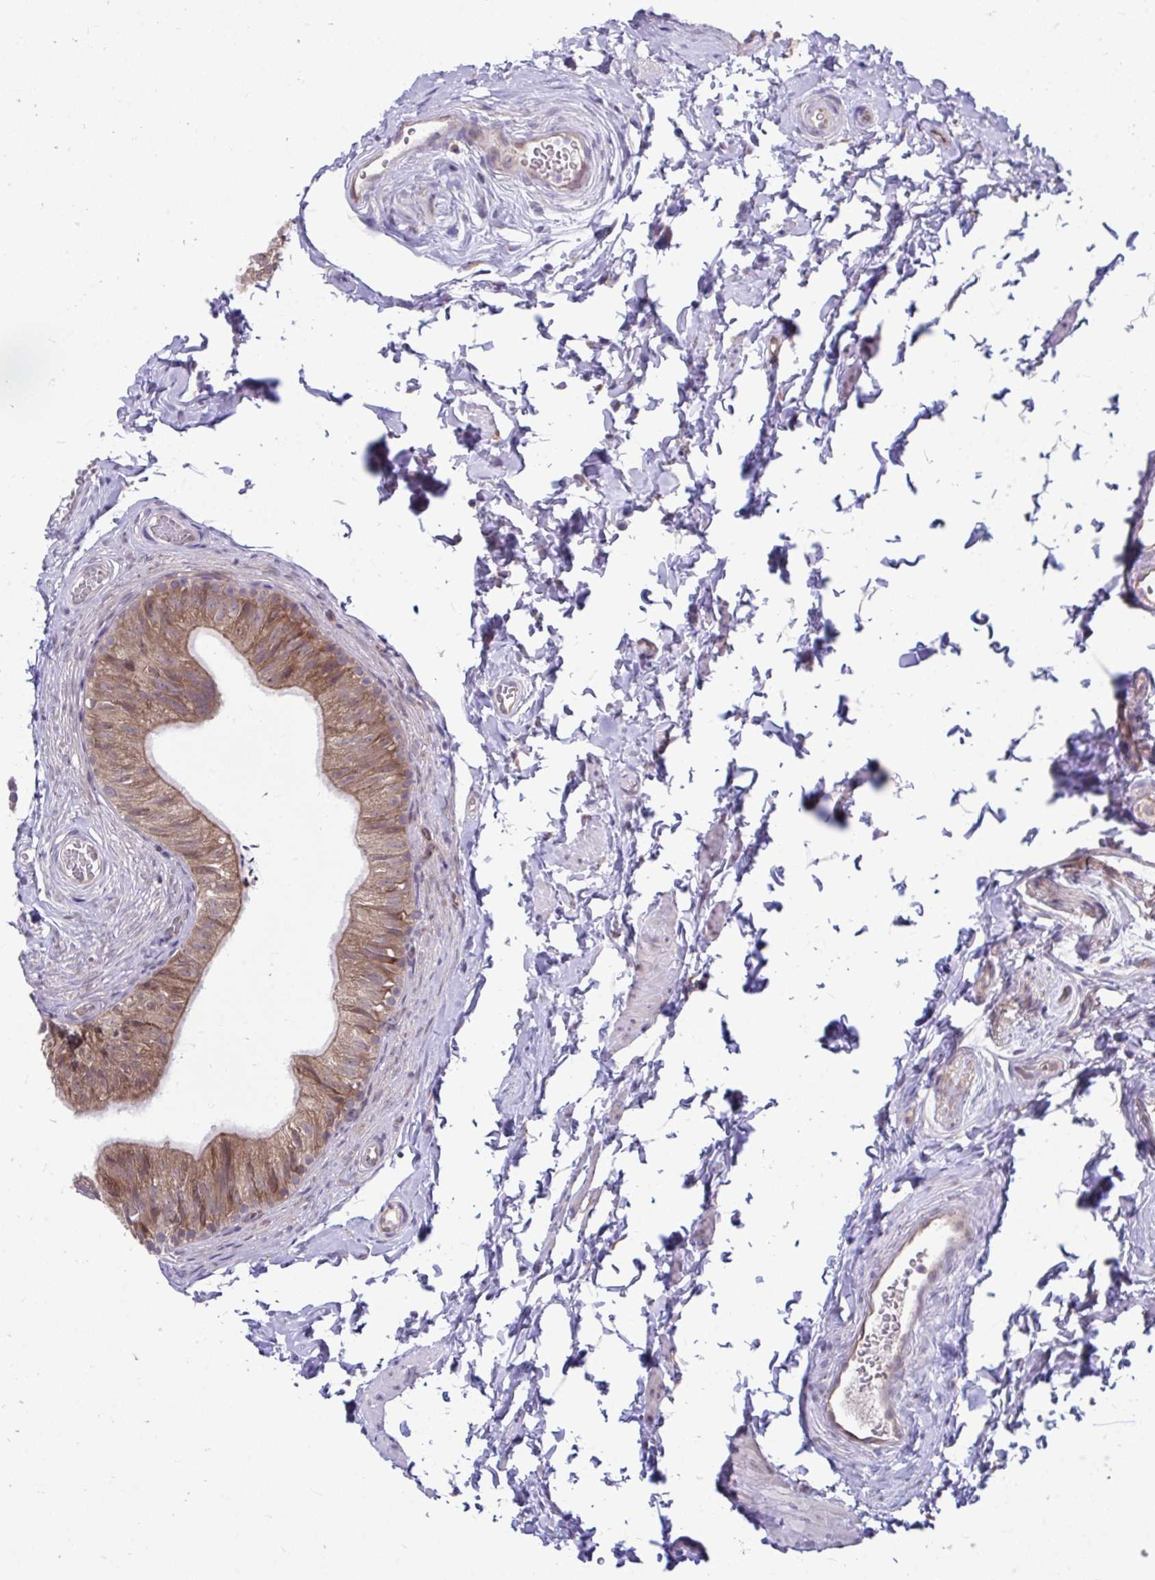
{"staining": {"intensity": "moderate", "quantity": ">75%", "location": "cytoplasmic/membranous"}, "tissue": "epididymis", "cell_type": "Glandular cells", "image_type": "normal", "snomed": [{"axis": "morphology", "description": "Normal tissue, NOS"}, {"axis": "topography", "description": "Epididymis, spermatic cord, NOS"}, {"axis": "topography", "description": "Epididymis"}, {"axis": "topography", "description": "Peripheral nerve tissue"}], "caption": "An IHC image of unremarkable tissue is shown. Protein staining in brown highlights moderate cytoplasmic/membranous positivity in epididymis within glandular cells.", "gene": "SELENON", "patient": {"sex": "male", "age": 29}}